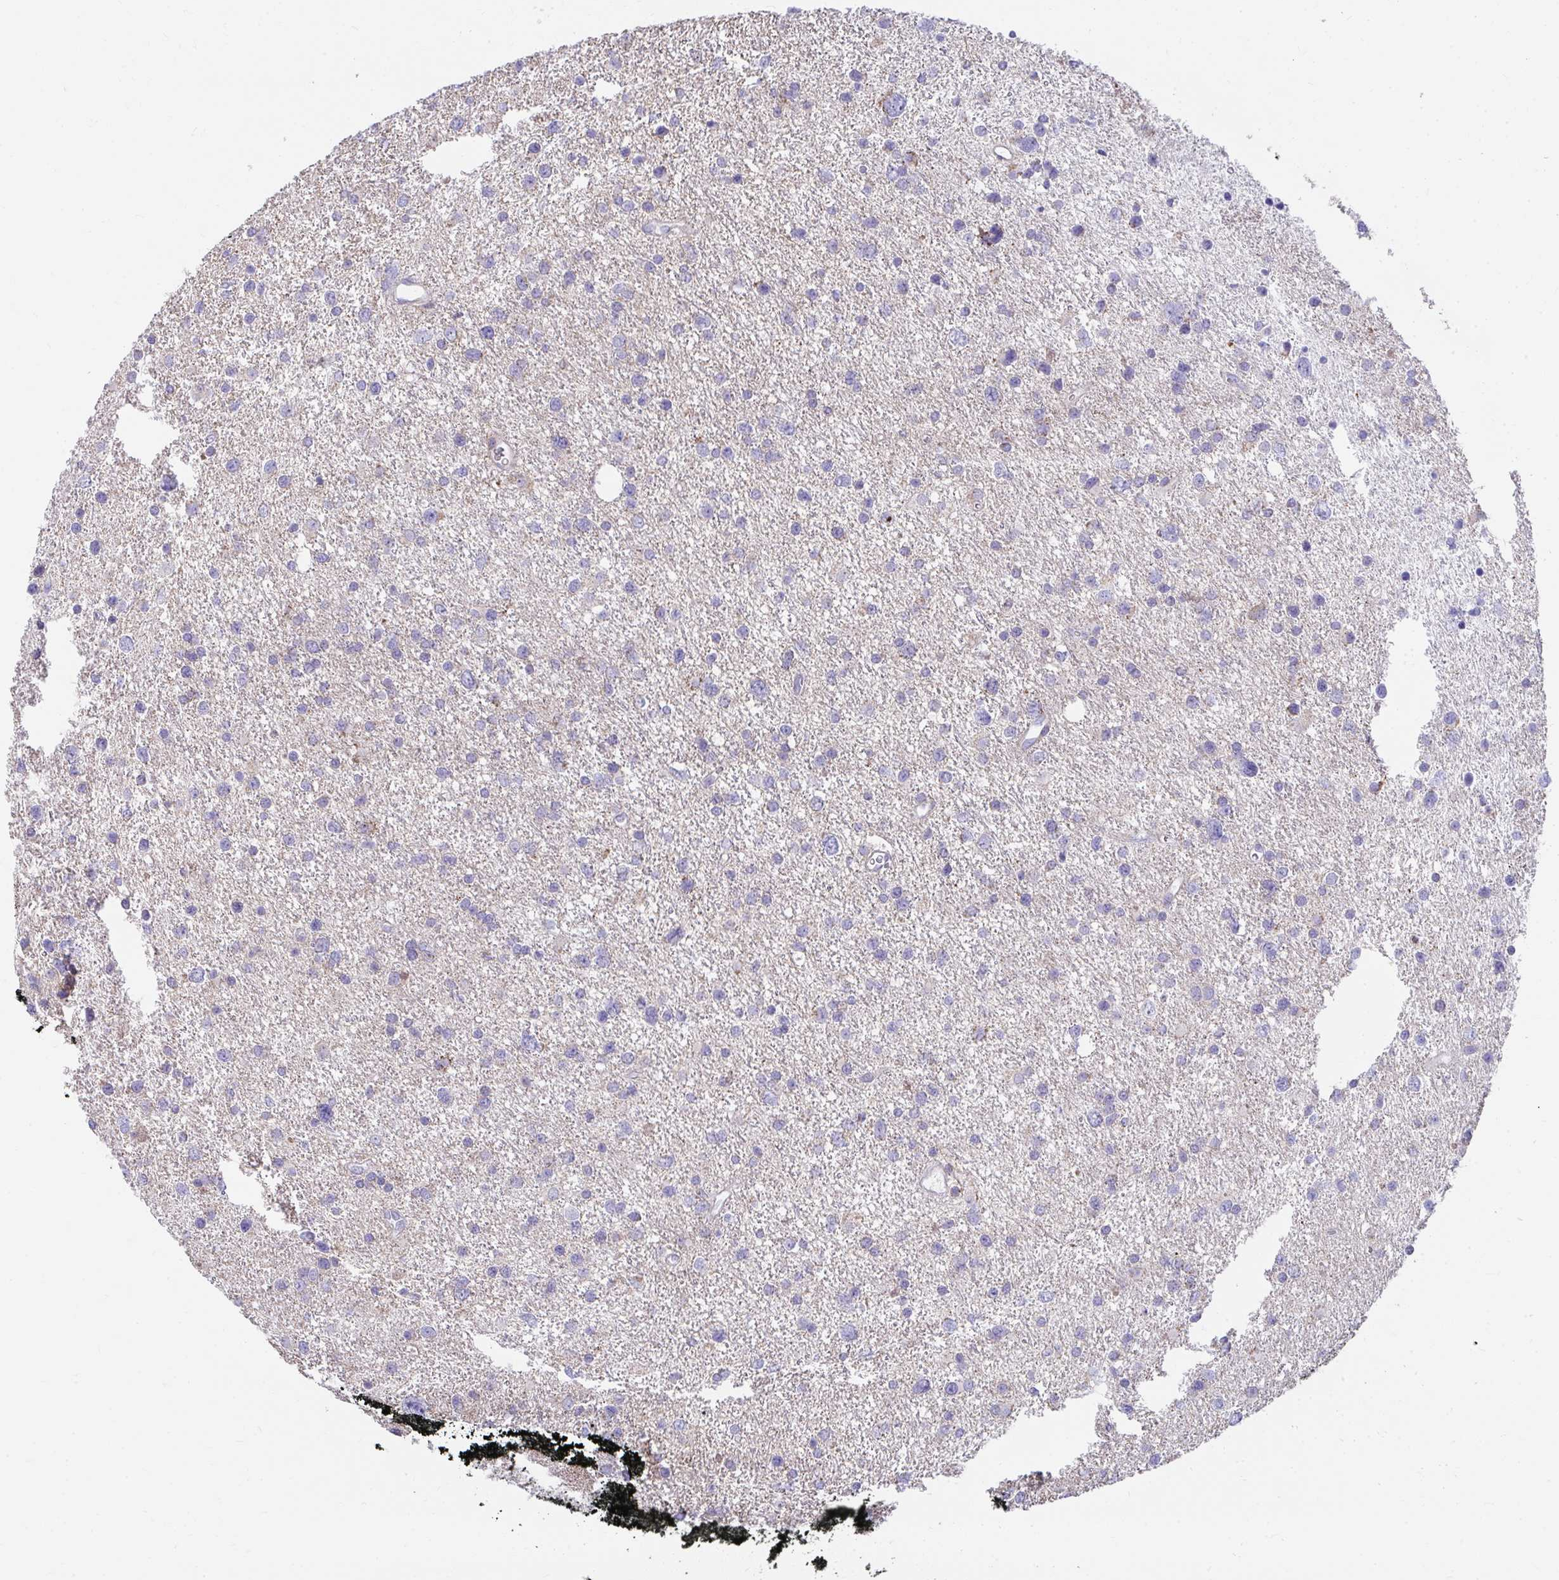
{"staining": {"intensity": "negative", "quantity": "none", "location": "none"}, "tissue": "glioma", "cell_type": "Tumor cells", "image_type": "cancer", "snomed": [{"axis": "morphology", "description": "Glioma, malignant, Low grade"}, {"axis": "topography", "description": "Brain"}], "caption": "IHC micrograph of human glioma stained for a protein (brown), which exhibits no positivity in tumor cells.", "gene": "PRRG3", "patient": {"sex": "female", "age": 55}}